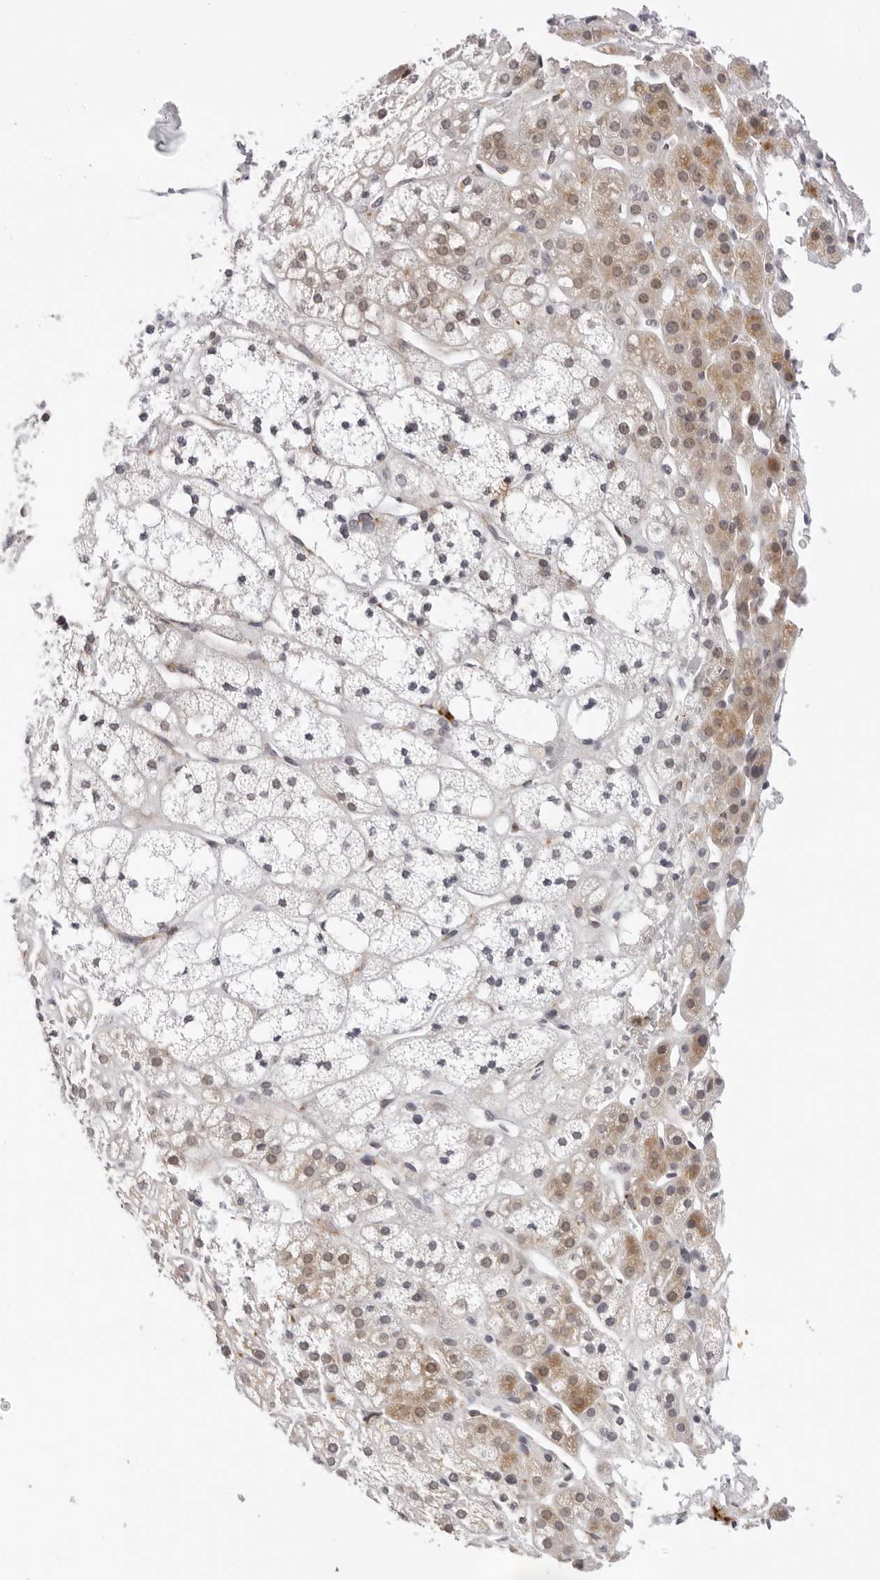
{"staining": {"intensity": "moderate", "quantity": "25%-75%", "location": "cytoplasmic/membranous"}, "tissue": "adrenal gland", "cell_type": "Glandular cells", "image_type": "normal", "snomed": [{"axis": "morphology", "description": "Normal tissue, NOS"}, {"axis": "topography", "description": "Adrenal gland"}], "caption": "This is a micrograph of IHC staining of normal adrenal gland, which shows moderate staining in the cytoplasmic/membranous of glandular cells.", "gene": "IL17RA", "patient": {"sex": "male", "age": 56}}